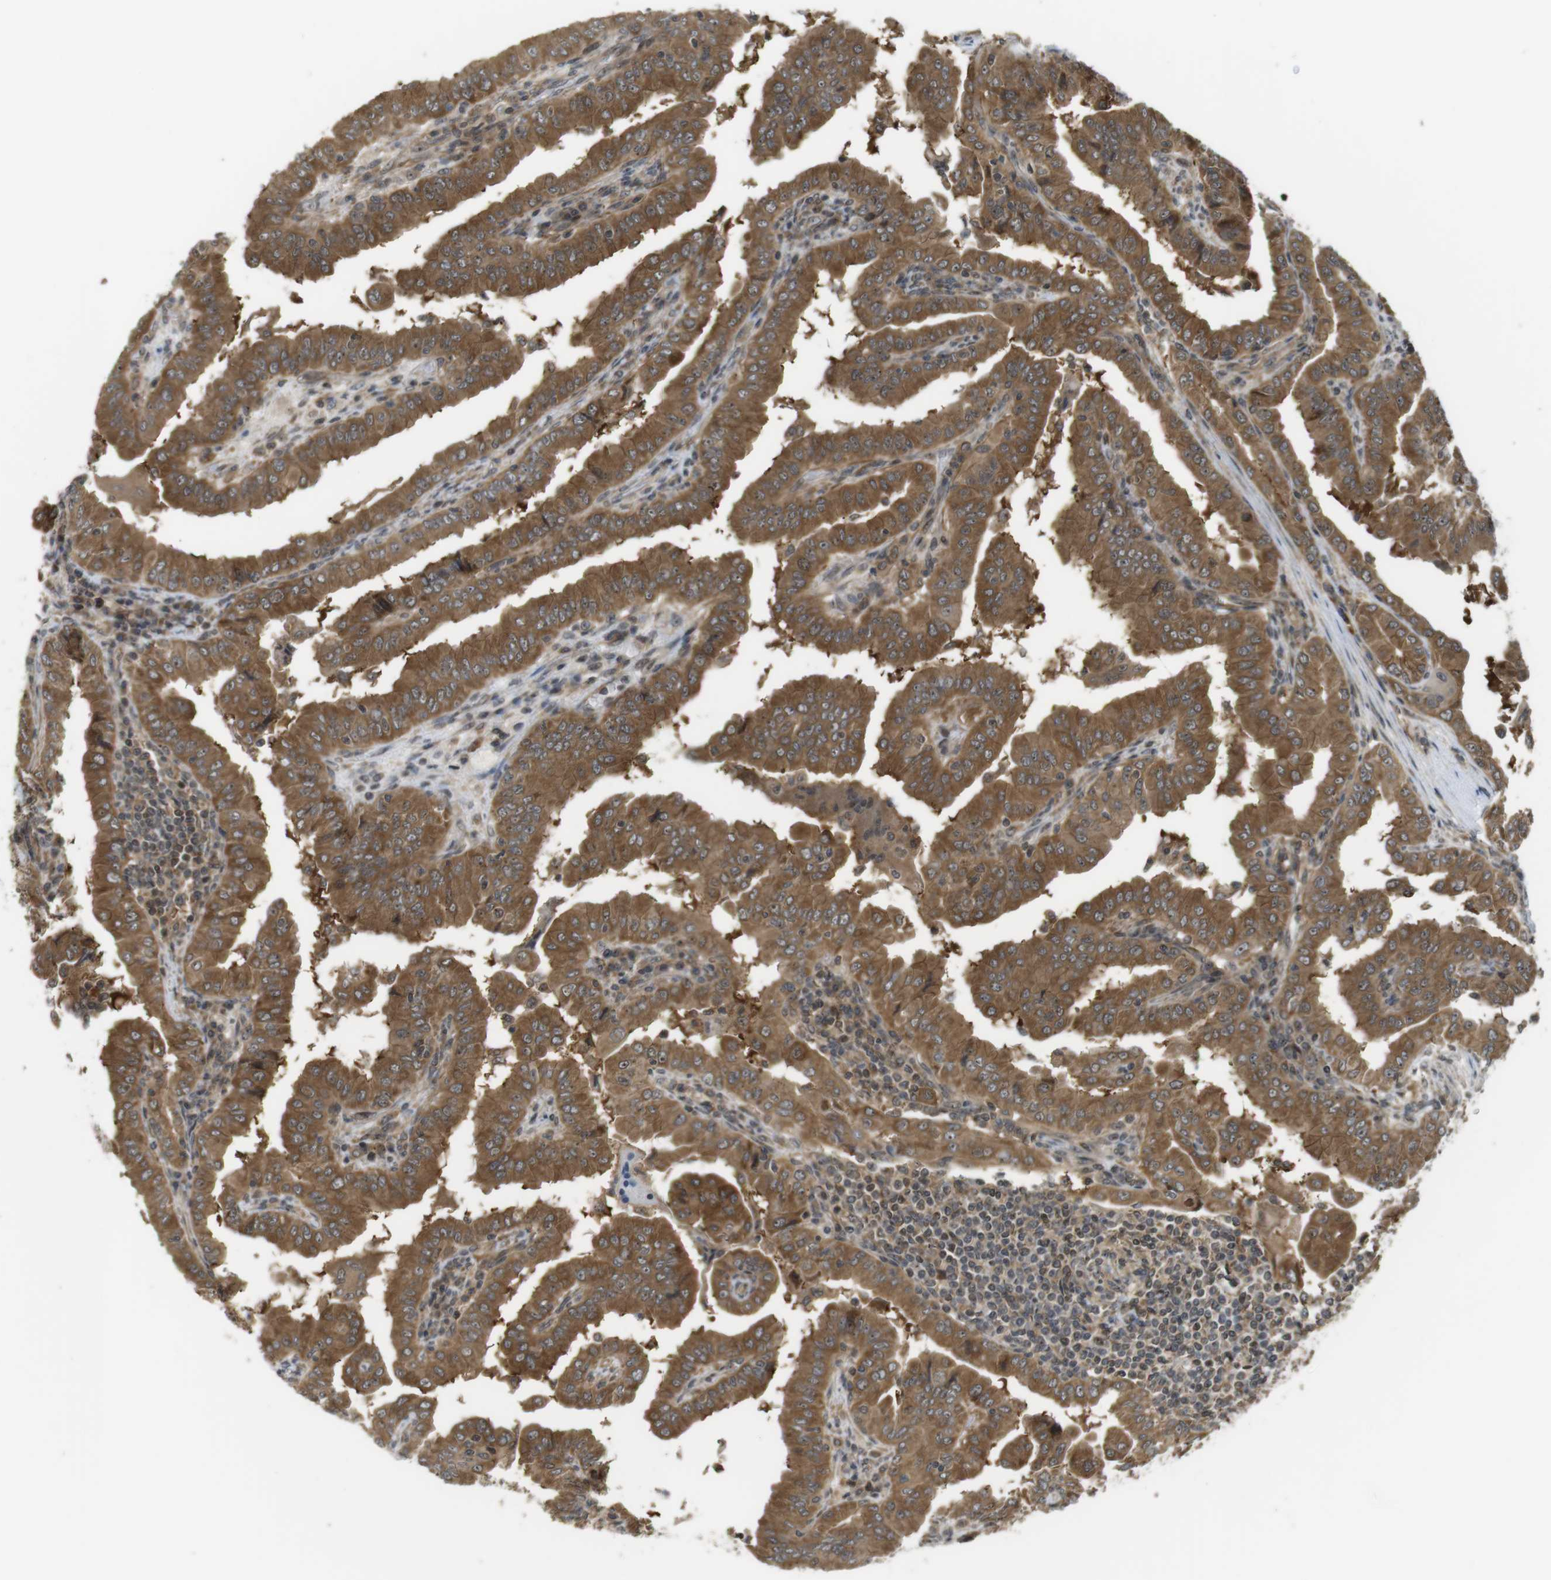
{"staining": {"intensity": "strong", "quantity": ">75%", "location": "cytoplasmic/membranous"}, "tissue": "thyroid cancer", "cell_type": "Tumor cells", "image_type": "cancer", "snomed": [{"axis": "morphology", "description": "Papillary adenocarcinoma, NOS"}, {"axis": "topography", "description": "Thyroid gland"}], "caption": "A photomicrograph showing strong cytoplasmic/membranous expression in approximately >75% of tumor cells in papillary adenocarcinoma (thyroid), as visualized by brown immunohistochemical staining.", "gene": "CC2D1A", "patient": {"sex": "male", "age": 33}}